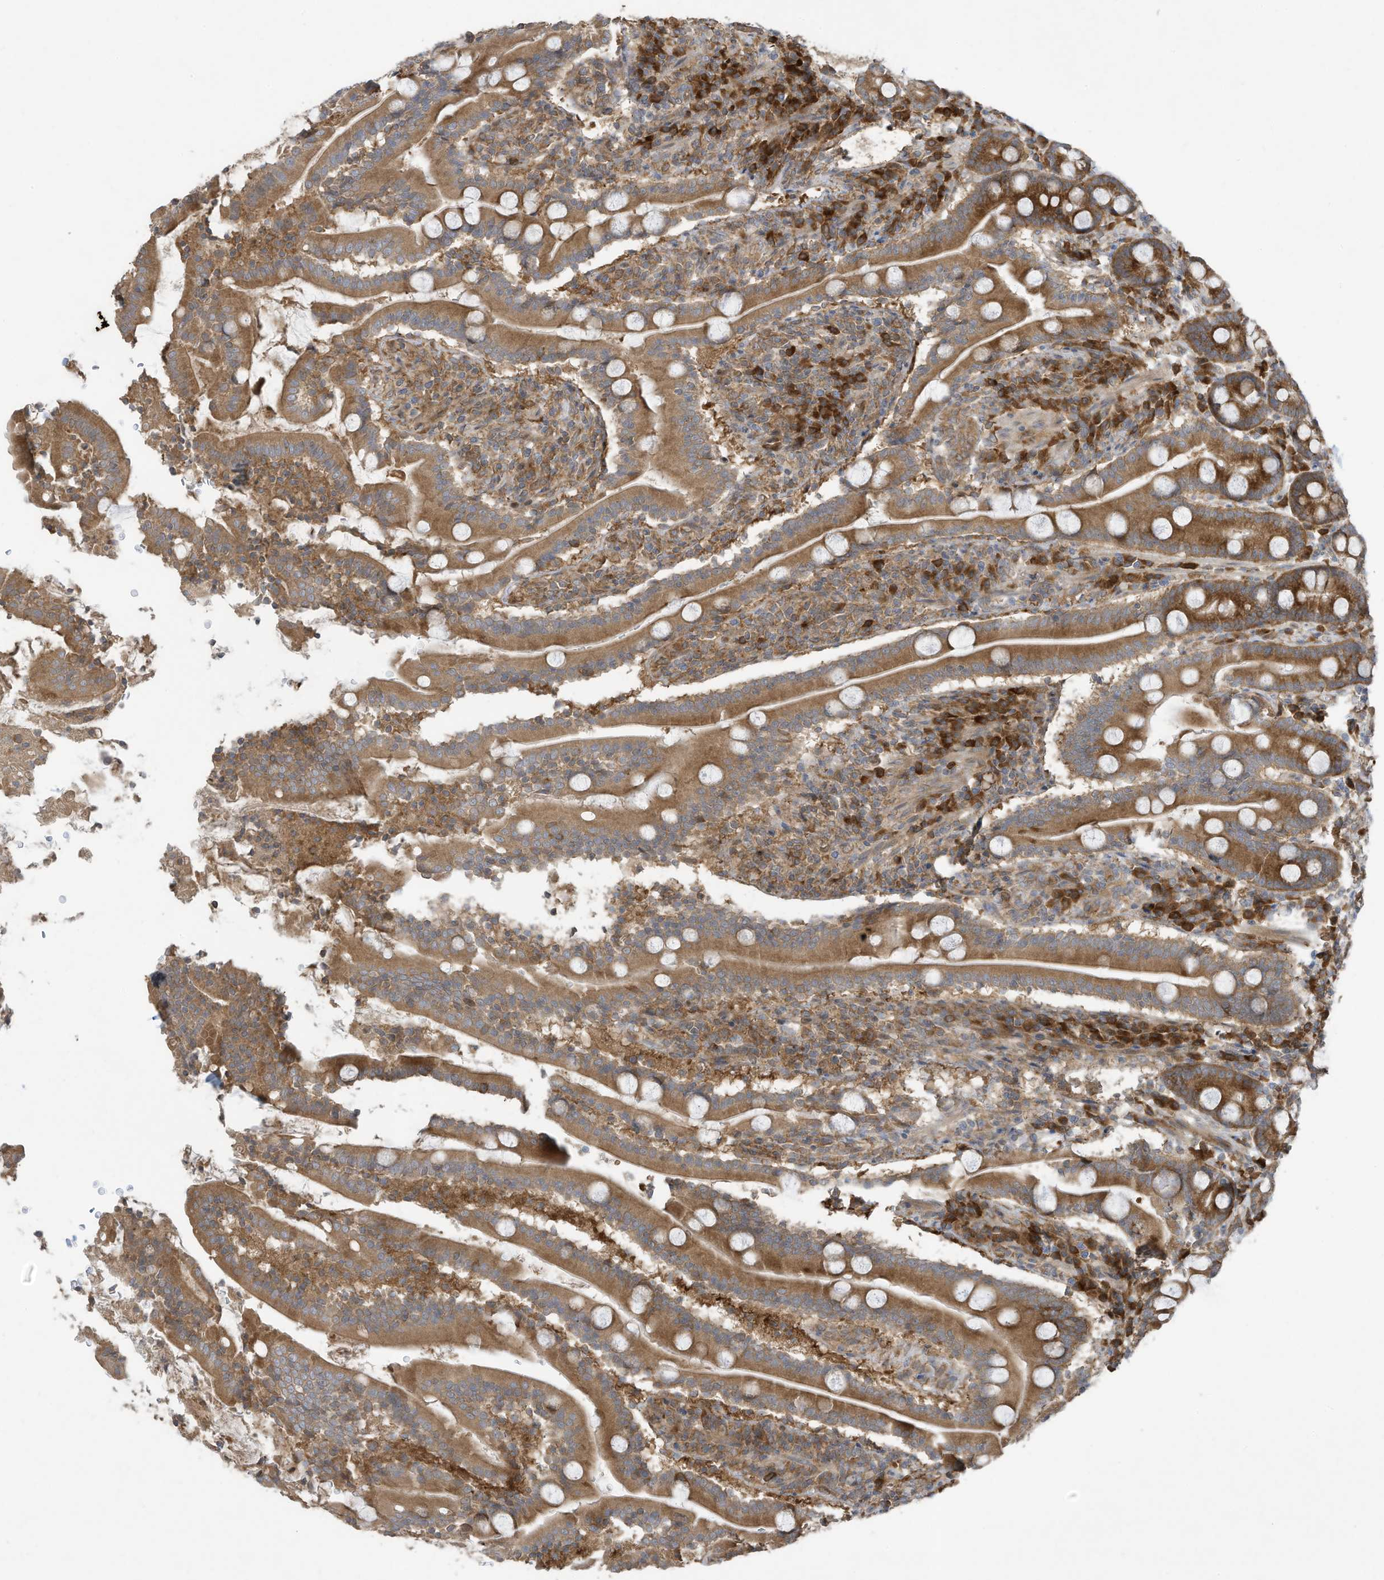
{"staining": {"intensity": "strong", "quantity": ">75%", "location": "cytoplasmic/membranous"}, "tissue": "duodenum", "cell_type": "Glandular cells", "image_type": "normal", "snomed": [{"axis": "morphology", "description": "Normal tissue, NOS"}, {"axis": "topography", "description": "Duodenum"}], "caption": "The micrograph demonstrates immunohistochemical staining of benign duodenum. There is strong cytoplasmic/membranous staining is appreciated in about >75% of glandular cells.", "gene": "USE1", "patient": {"sex": "male", "age": 35}}